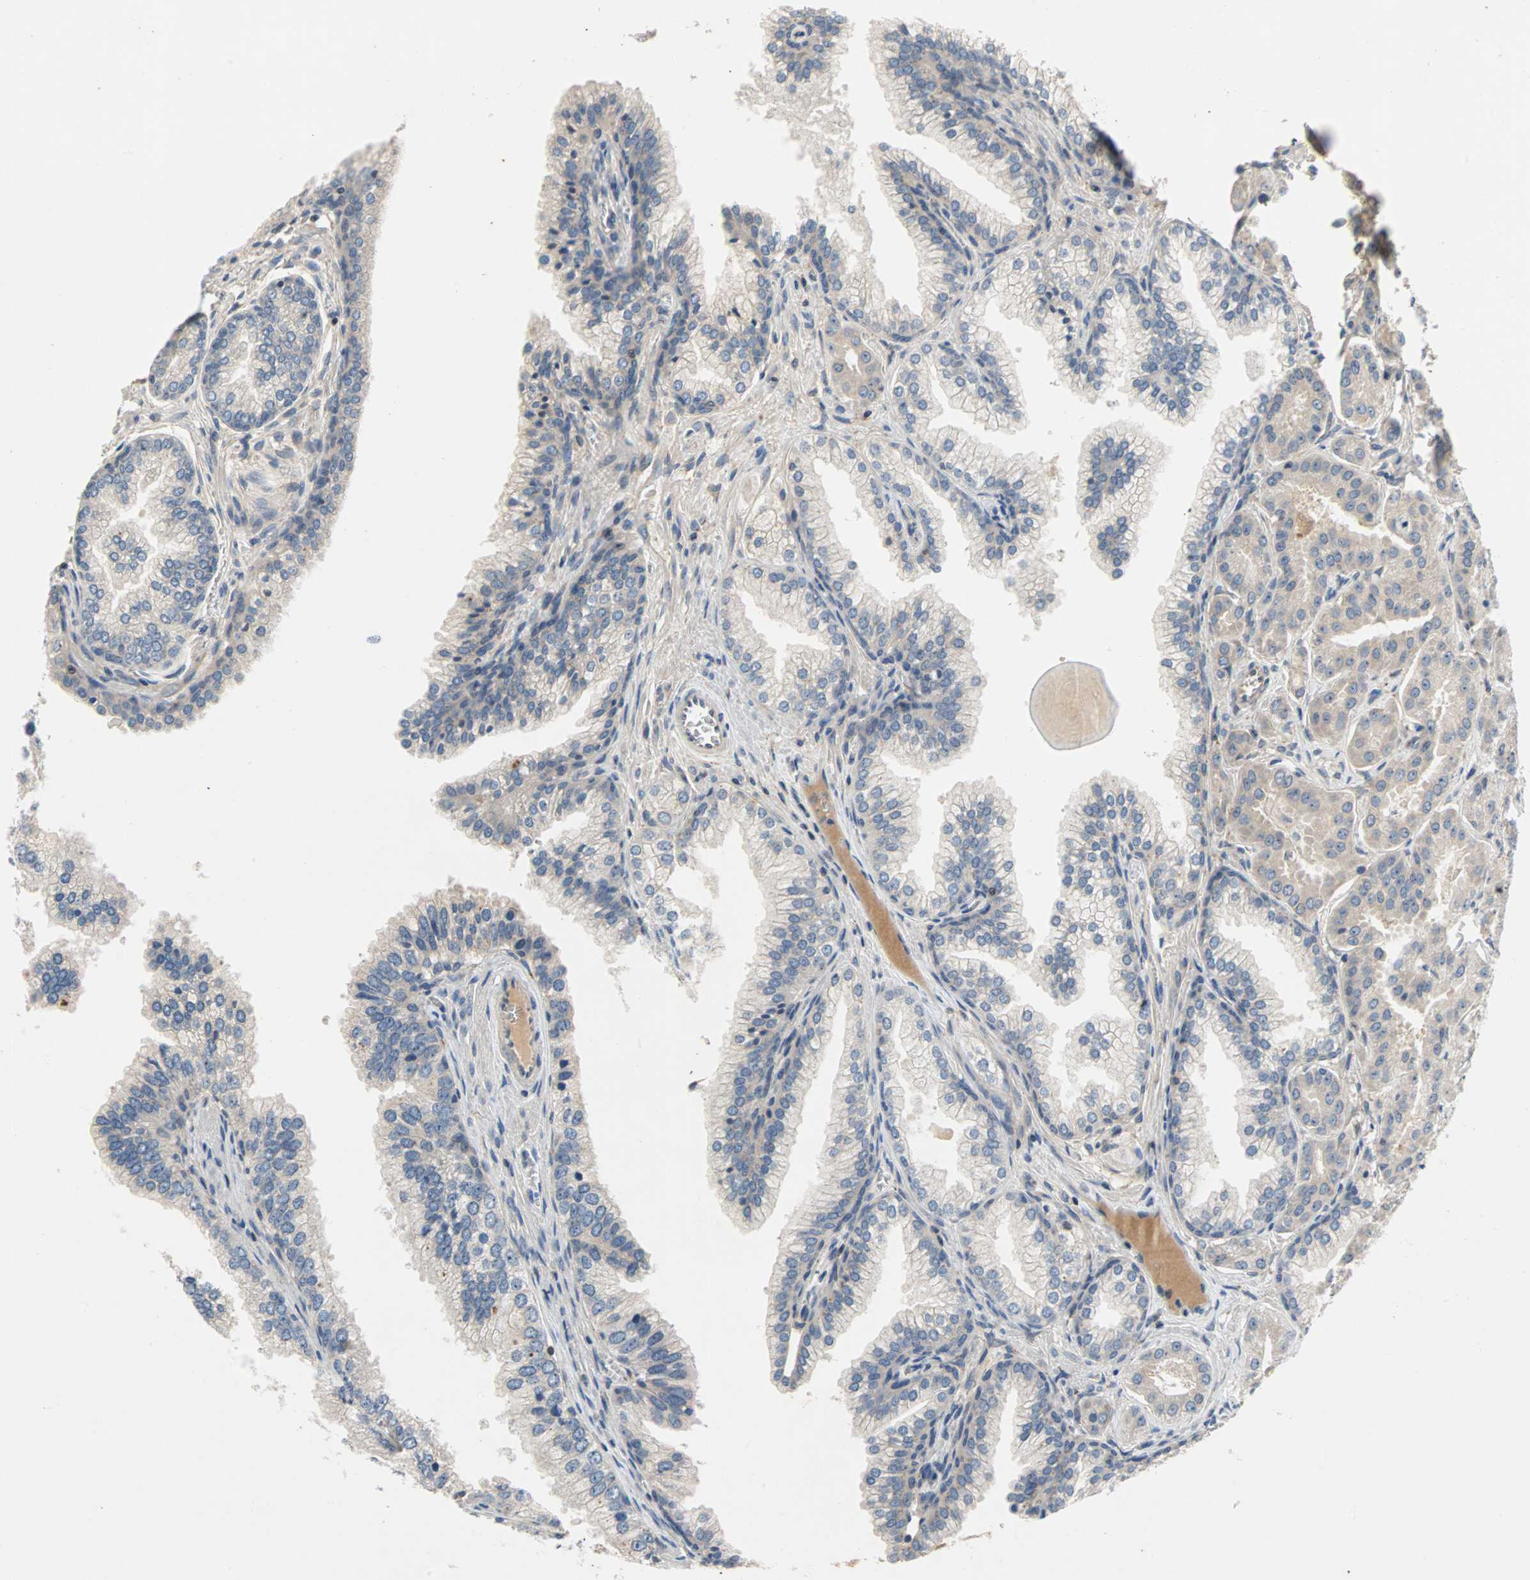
{"staining": {"intensity": "negative", "quantity": "none", "location": "none"}, "tissue": "prostate cancer", "cell_type": "Tumor cells", "image_type": "cancer", "snomed": [{"axis": "morphology", "description": "Adenocarcinoma, Low grade"}, {"axis": "topography", "description": "Prostate"}], "caption": "A histopathology image of human prostate cancer is negative for staining in tumor cells.", "gene": "MAP4K1", "patient": {"sex": "male", "age": 59}}